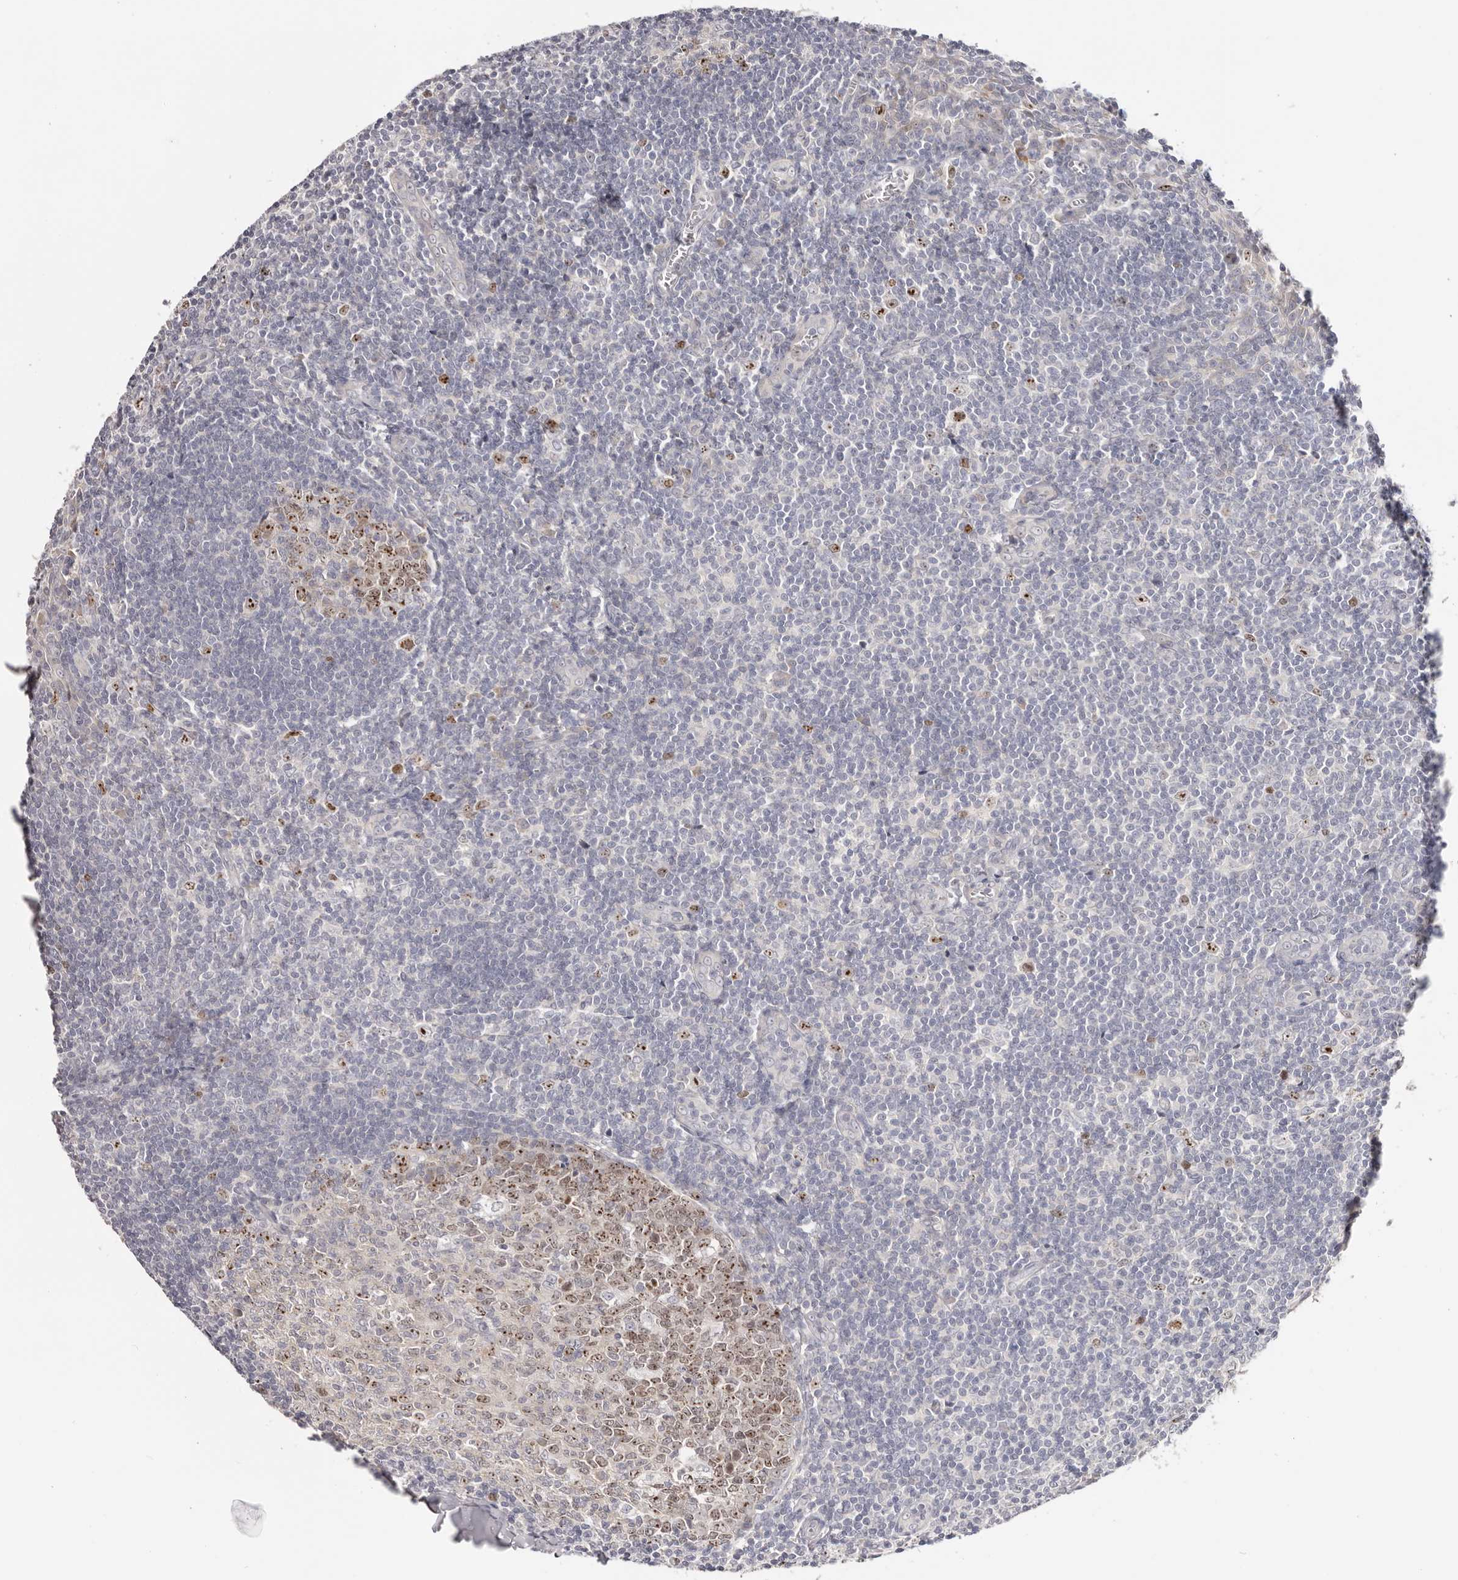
{"staining": {"intensity": "moderate", "quantity": "25%-75%", "location": "nuclear"}, "tissue": "tonsil", "cell_type": "Germinal center cells", "image_type": "normal", "snomed": [{"axis": "morphology", "description": "Normal tissue, NOS"}, {"axis": "topography", "description": "Tonsil"}], "caption": "High-magnification brightfield microscopy of unremarkable tonsil stained with DAB (brown) and counterstained with hematoxylin (blue). germinal center cells exhibit moderate nuclear positivity is appreciated in approximately25%-75% of cells. (DAB (3,3'-diaminobenzidine) IHC, brown staining for protein, blue staining for nuclei).", "gene": "CCDC190", "patient": {"sex": "male", "age": 27}}